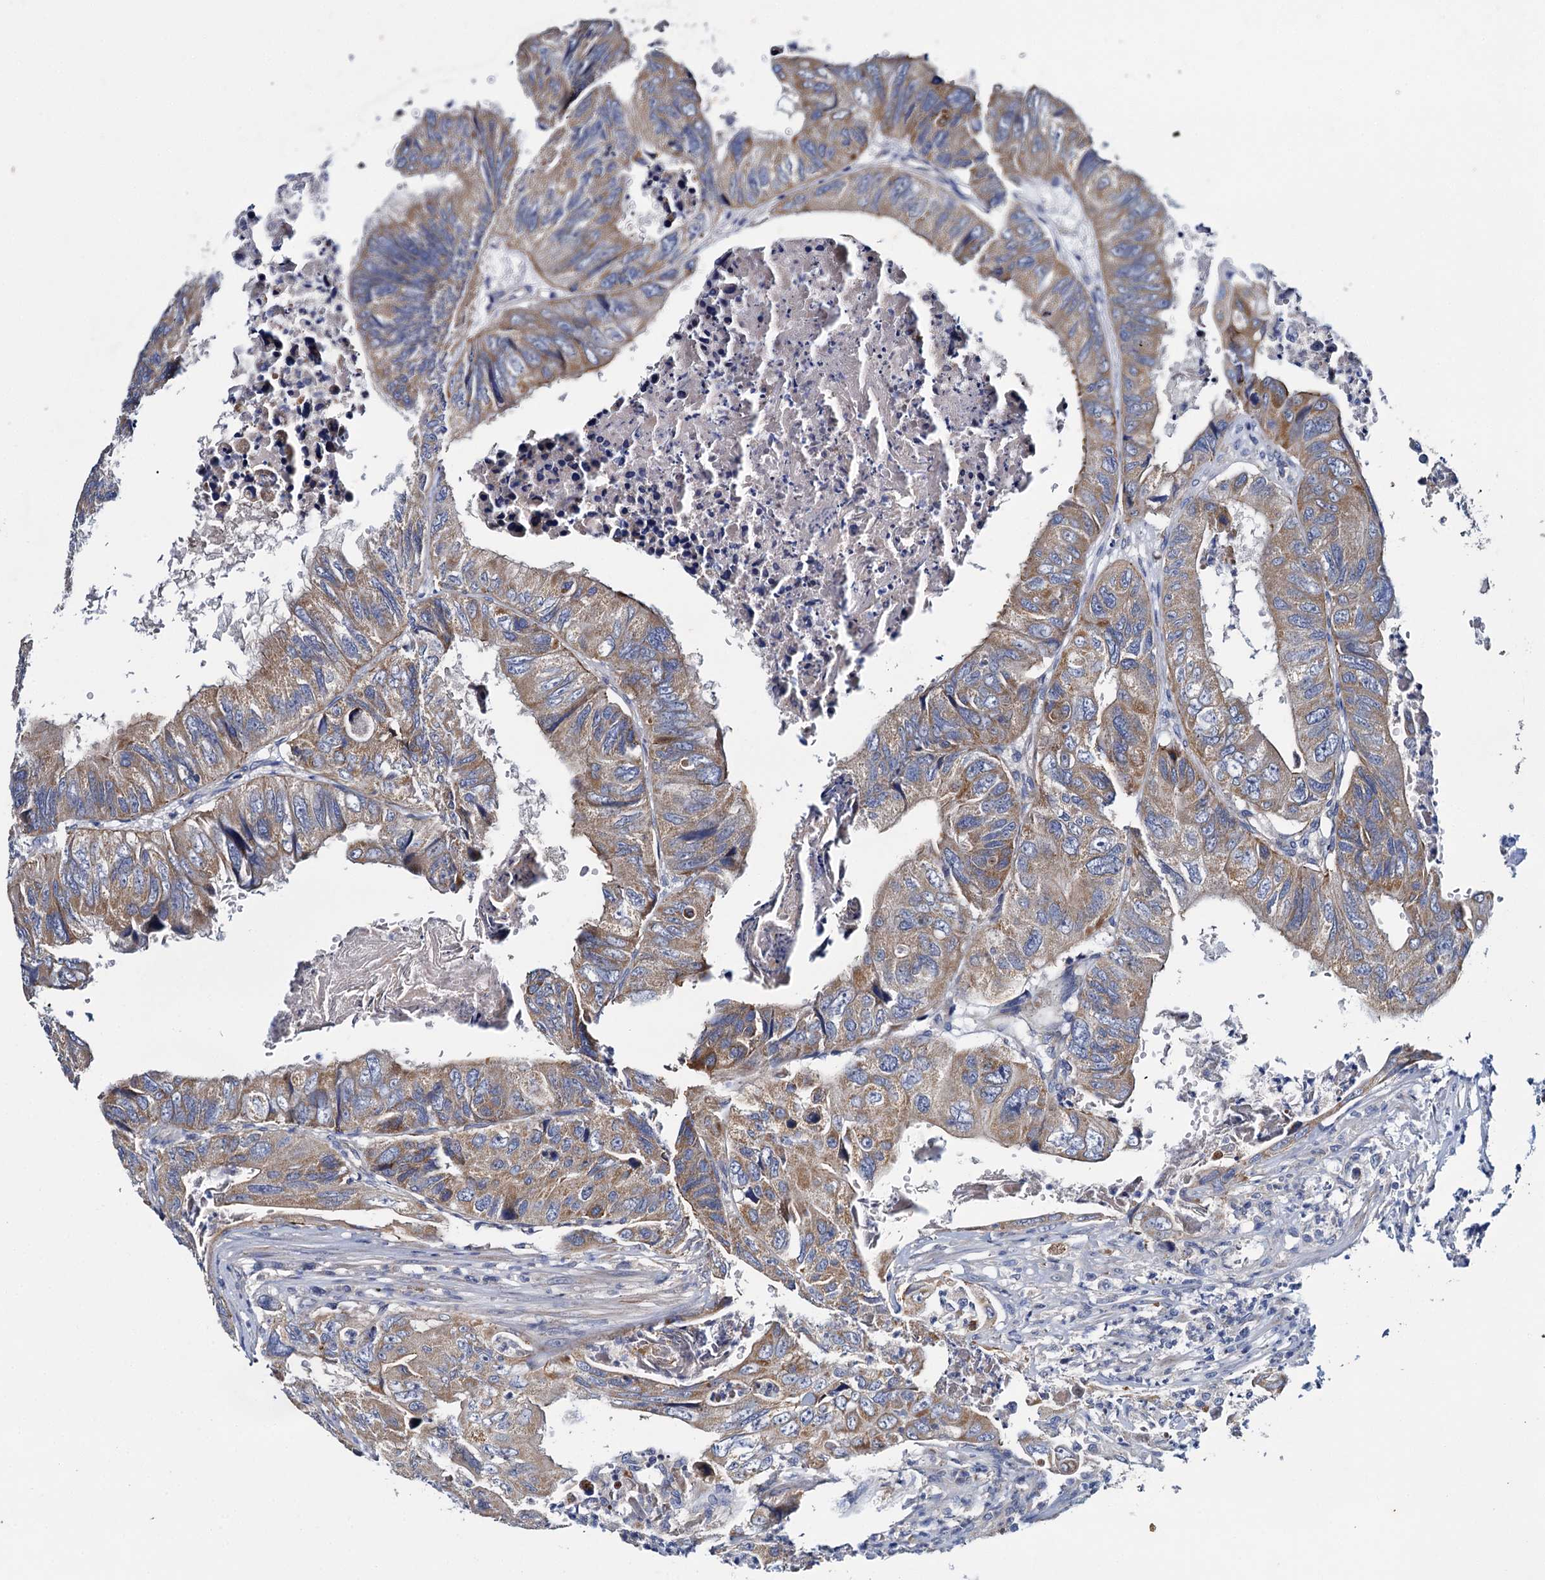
{"staining": {"intensity": "moderate", "quantity": ">75%", "location": "cytoplasmic/membranous"}, "tissue": "colorectal cancer", "cell_type": "Tumor cells", "image_type": "cancer", "snomed": [{"axis": "morphology", "description": "Adenocarcinoma, NOS"}, {"axis": "topography", "description": "Rectum"}], "caption": "IHC staining of adenocarcinoma (colorectal), which reveals medium levels of moderate cytoplasmic/membranous staining in approximately >75% of tumor cells indicating moderate cytoplasmic/membranous protein staining. The staining was performed using DAB (brown) for protein detection and nuclei were counterstained in hematoxylin (blue).", "gene": "CEP295", "patient": {"sex": "male", "age": 63}}